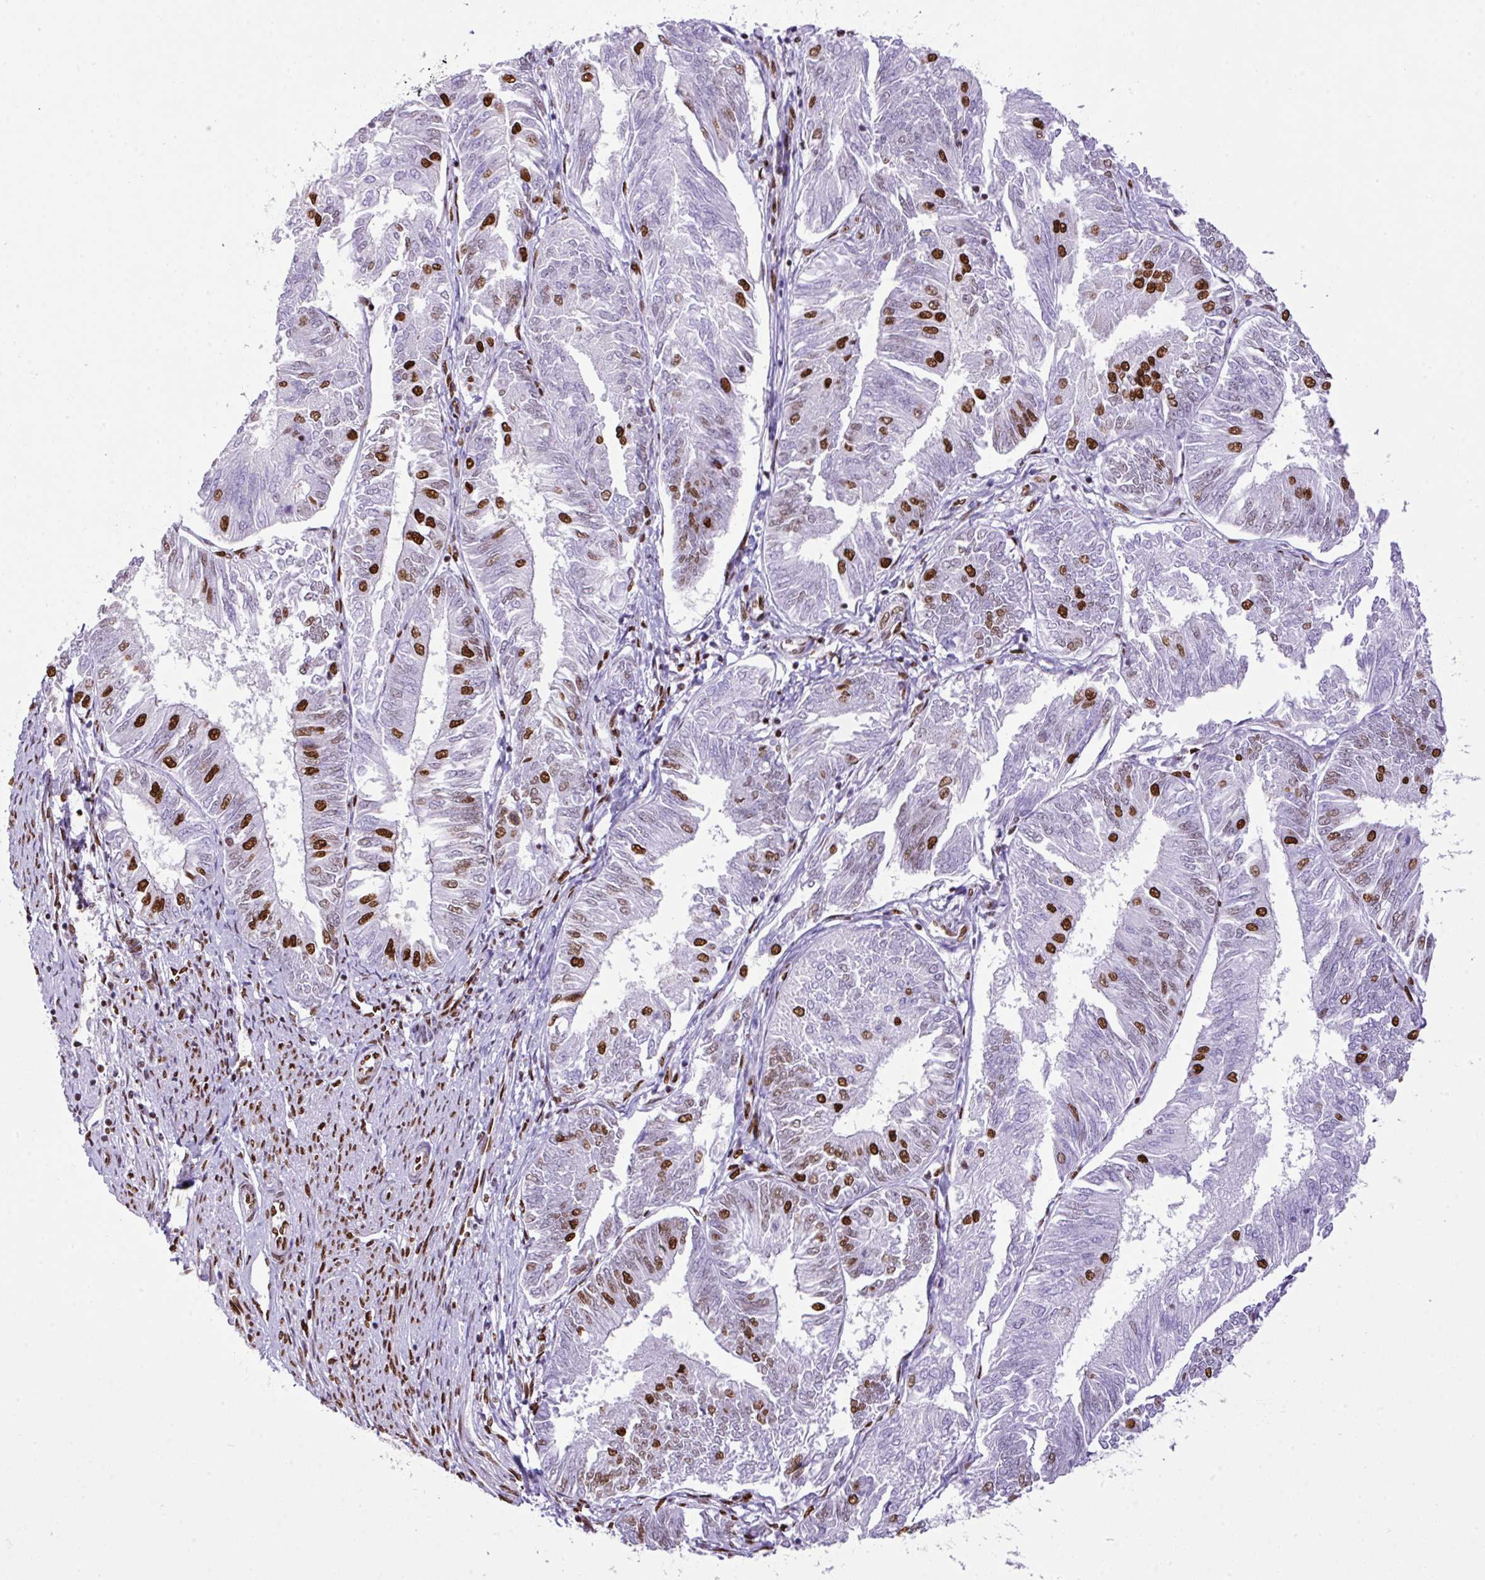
{"staining": {"intensity": "moderate", "quantity": "<25%", "location": "nuclear"}, "tissue": "endometrial cancer", "cell_type": "Tumor cells", "image_type": "cancer", "snomed": [{"axis": "morphology", "description": "Adenocarcinoma, NOS"}, {"axis": "topography", "description": "Endometrium"}], "caption": "Tumor cells demonstrate low levels of moderate nuclear positivity in about <25% of cells in endometrial adenocarcinoma. The staining was performed using DAB (3,3'-diaminobenzidine), with brown indicating positive protein expression. Nuclei are stained blue with hematoxylin.", "gene": "RARG", "patient": {"sex": "female", "age": 58}}